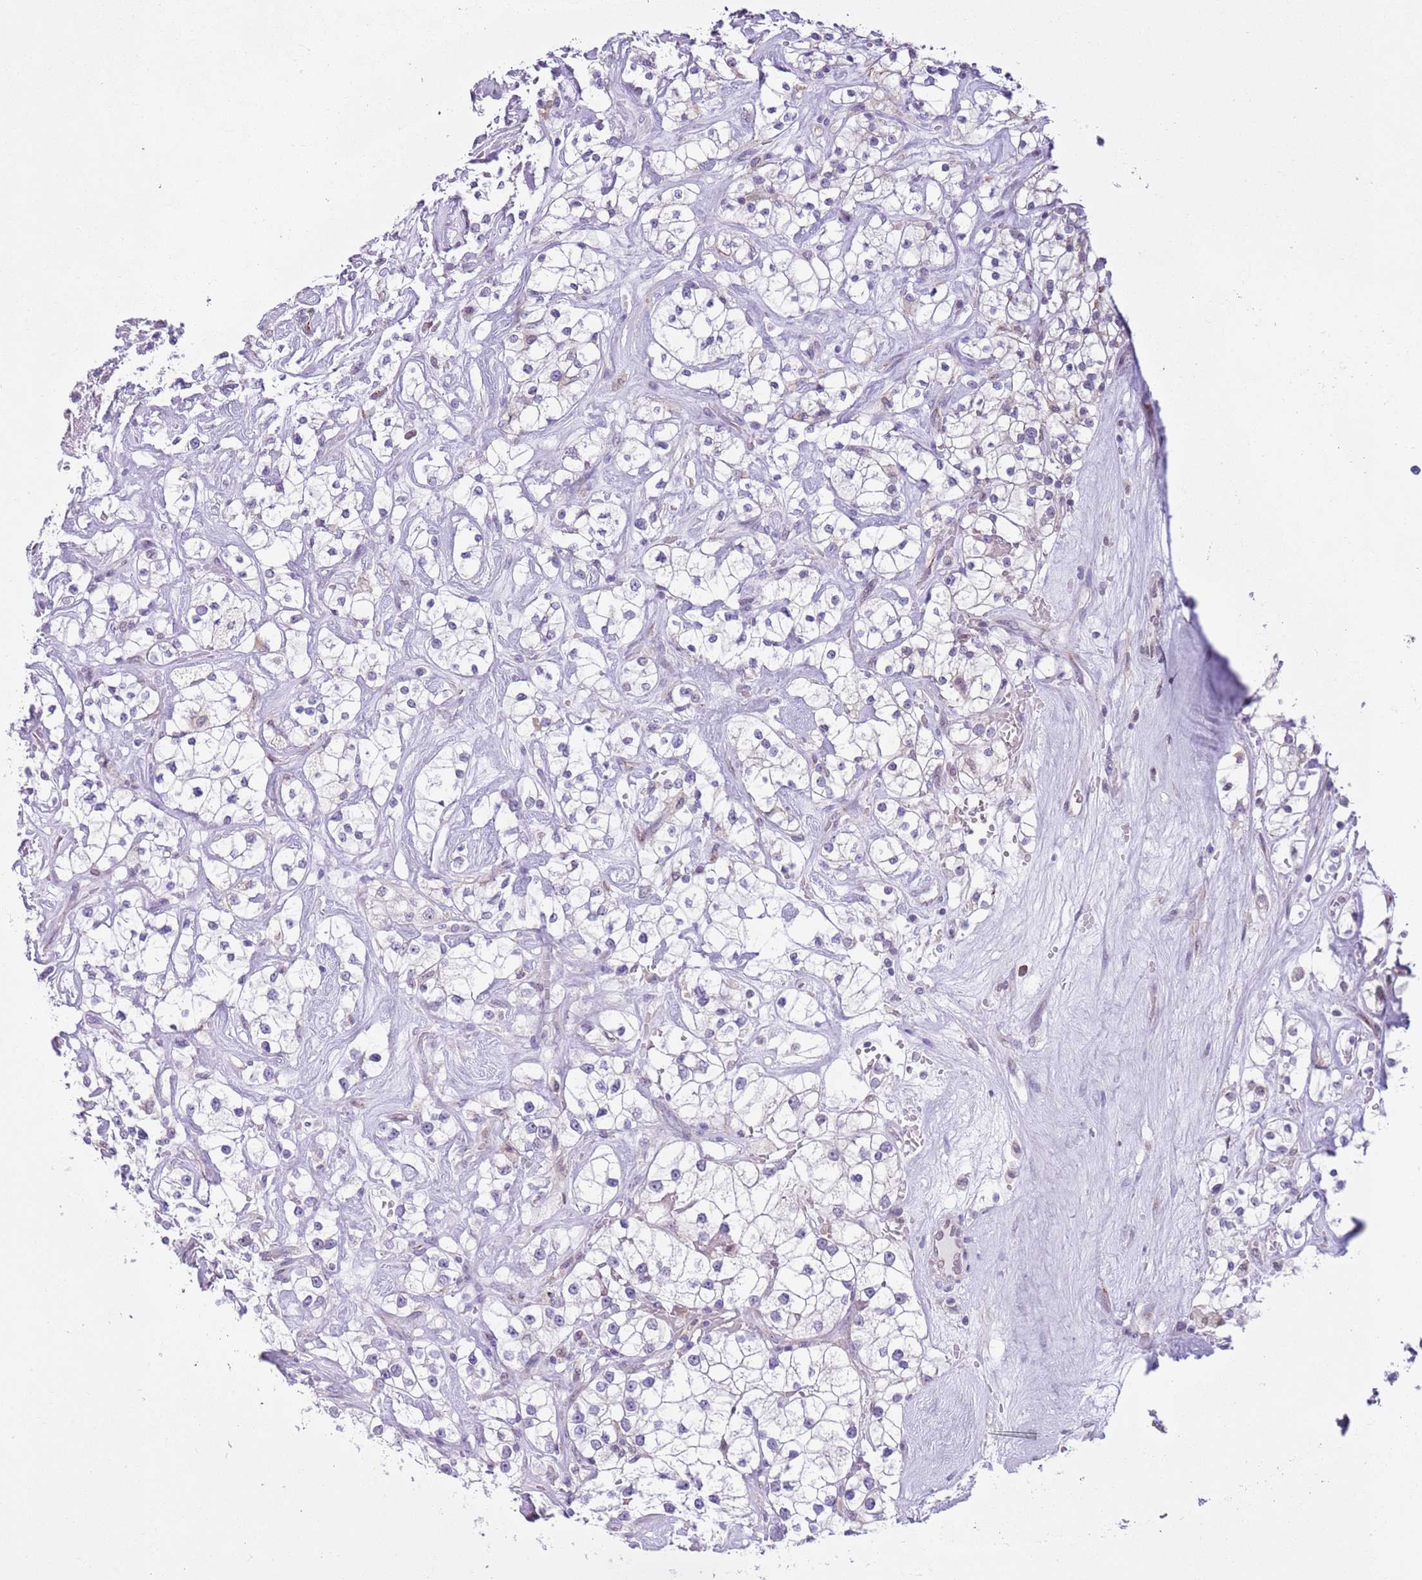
{"staining": {"intensity": "negative", "quantity": "none", "location": "none"}, "tissue": "renal cancer", "cell_type": "Tumor cells", "image_type": "cancer", "snomed": [{"axis": "morphology", "description": "Adenocarcinoma, NOS"}, {"axis": "topography", "description": "Kidney"}], "caption": "Renal adenocarcinoma was stained to show a protein in brown. There is no significant expression in tumor cells.", "gene": "ZNF576", "patient": {"sex": "male", "age": 77}}